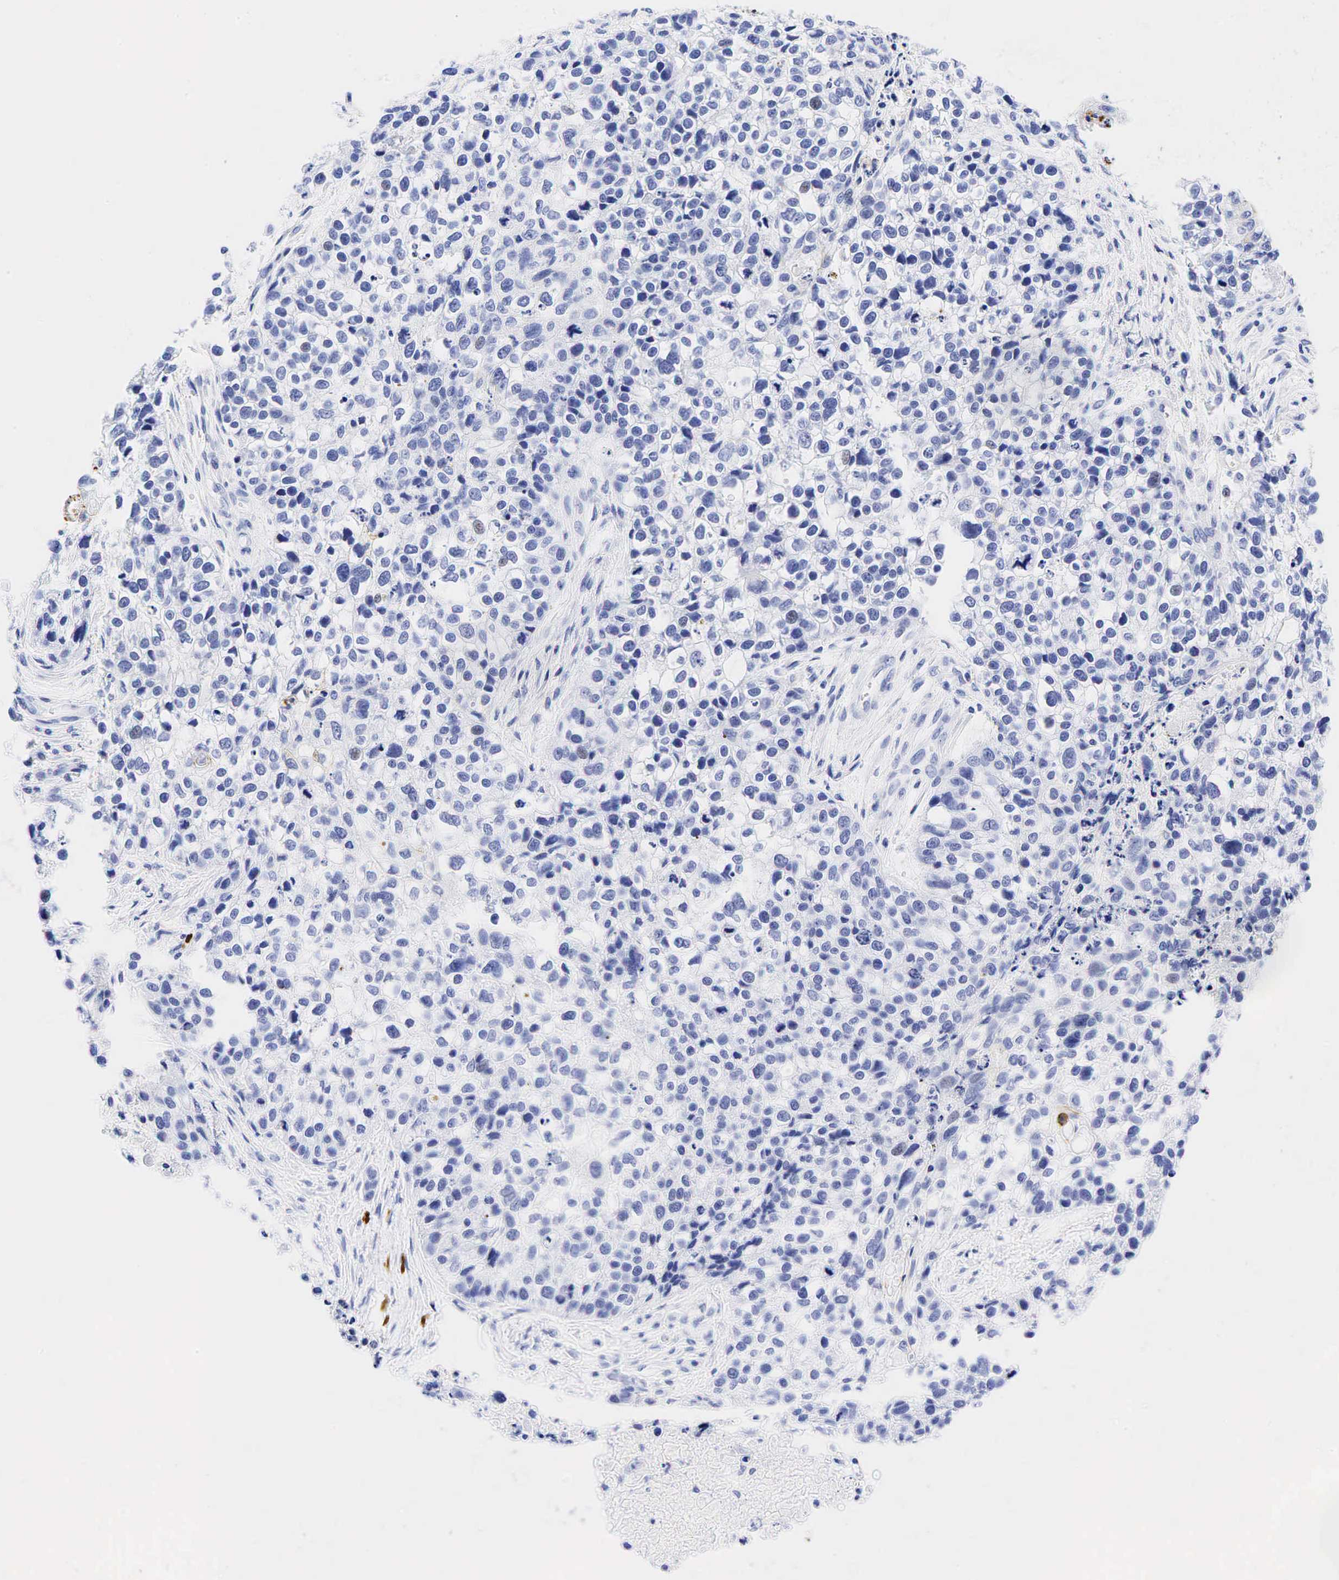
{"staining": {"intensity": "weak", "quantity": "<25%", "location": "nuclear"}, "tissue": "lung cancer", "cell_type": "Tumor cells", "image_type": "cancer", "snomed": [{"axis": "morphology", "description": "Squamous cell carcinoma, NOS"}, {"axis": "topography", "description": "Lymph node"}, {"axis": "topography", "description": "Lung"}], "caption": "Immunohistochemistry (IHC) of squamous cell carcinoma (lung) exhibits no staining in tumor cells.", "gene": "CD79A", "patient": {"sex": "male", "age": 74}}